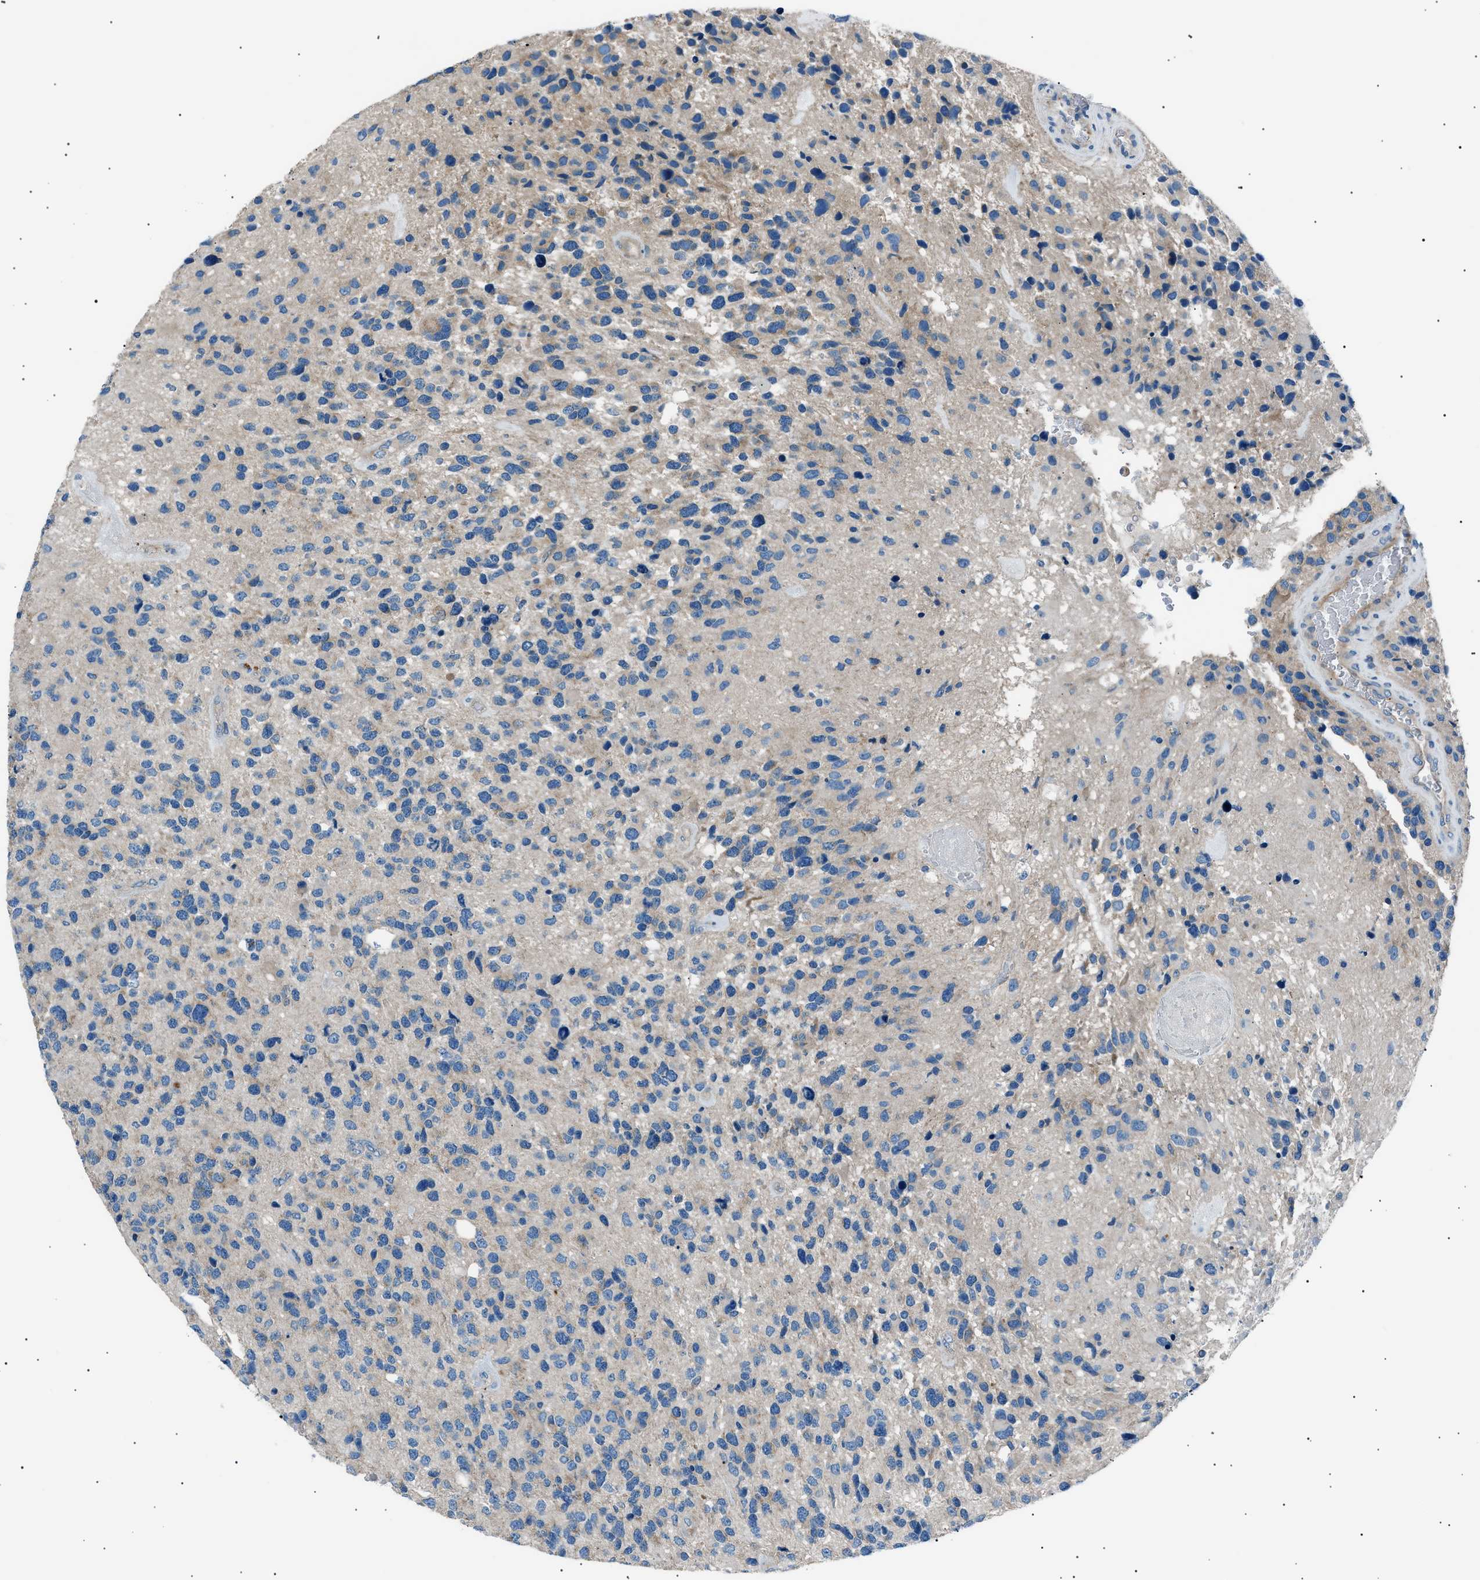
{"staining": {"intensity": "weak", "quantity": "<25%", "location": "cytoplasmic/membranous"}, "tissue": "glioma", "cell_type": "Tumor cells", "image_type": "cancer", "snomed": [{"axis": "morphology", "description": "Glioma, malignant, High grade"}, {"axis": "topography", "description": "Brain"}], "caption": "Immunohistochemistry micrograph of human malignant glioma (high-grade) stained for a protein (brown), which displays no expression in tumor cells. (DAB (3,3'-diaminobenzidine) immunohistochemistry, high magnification).", "gene": "LRRC37B", "patient": {"sex": "female", "age": 58}}